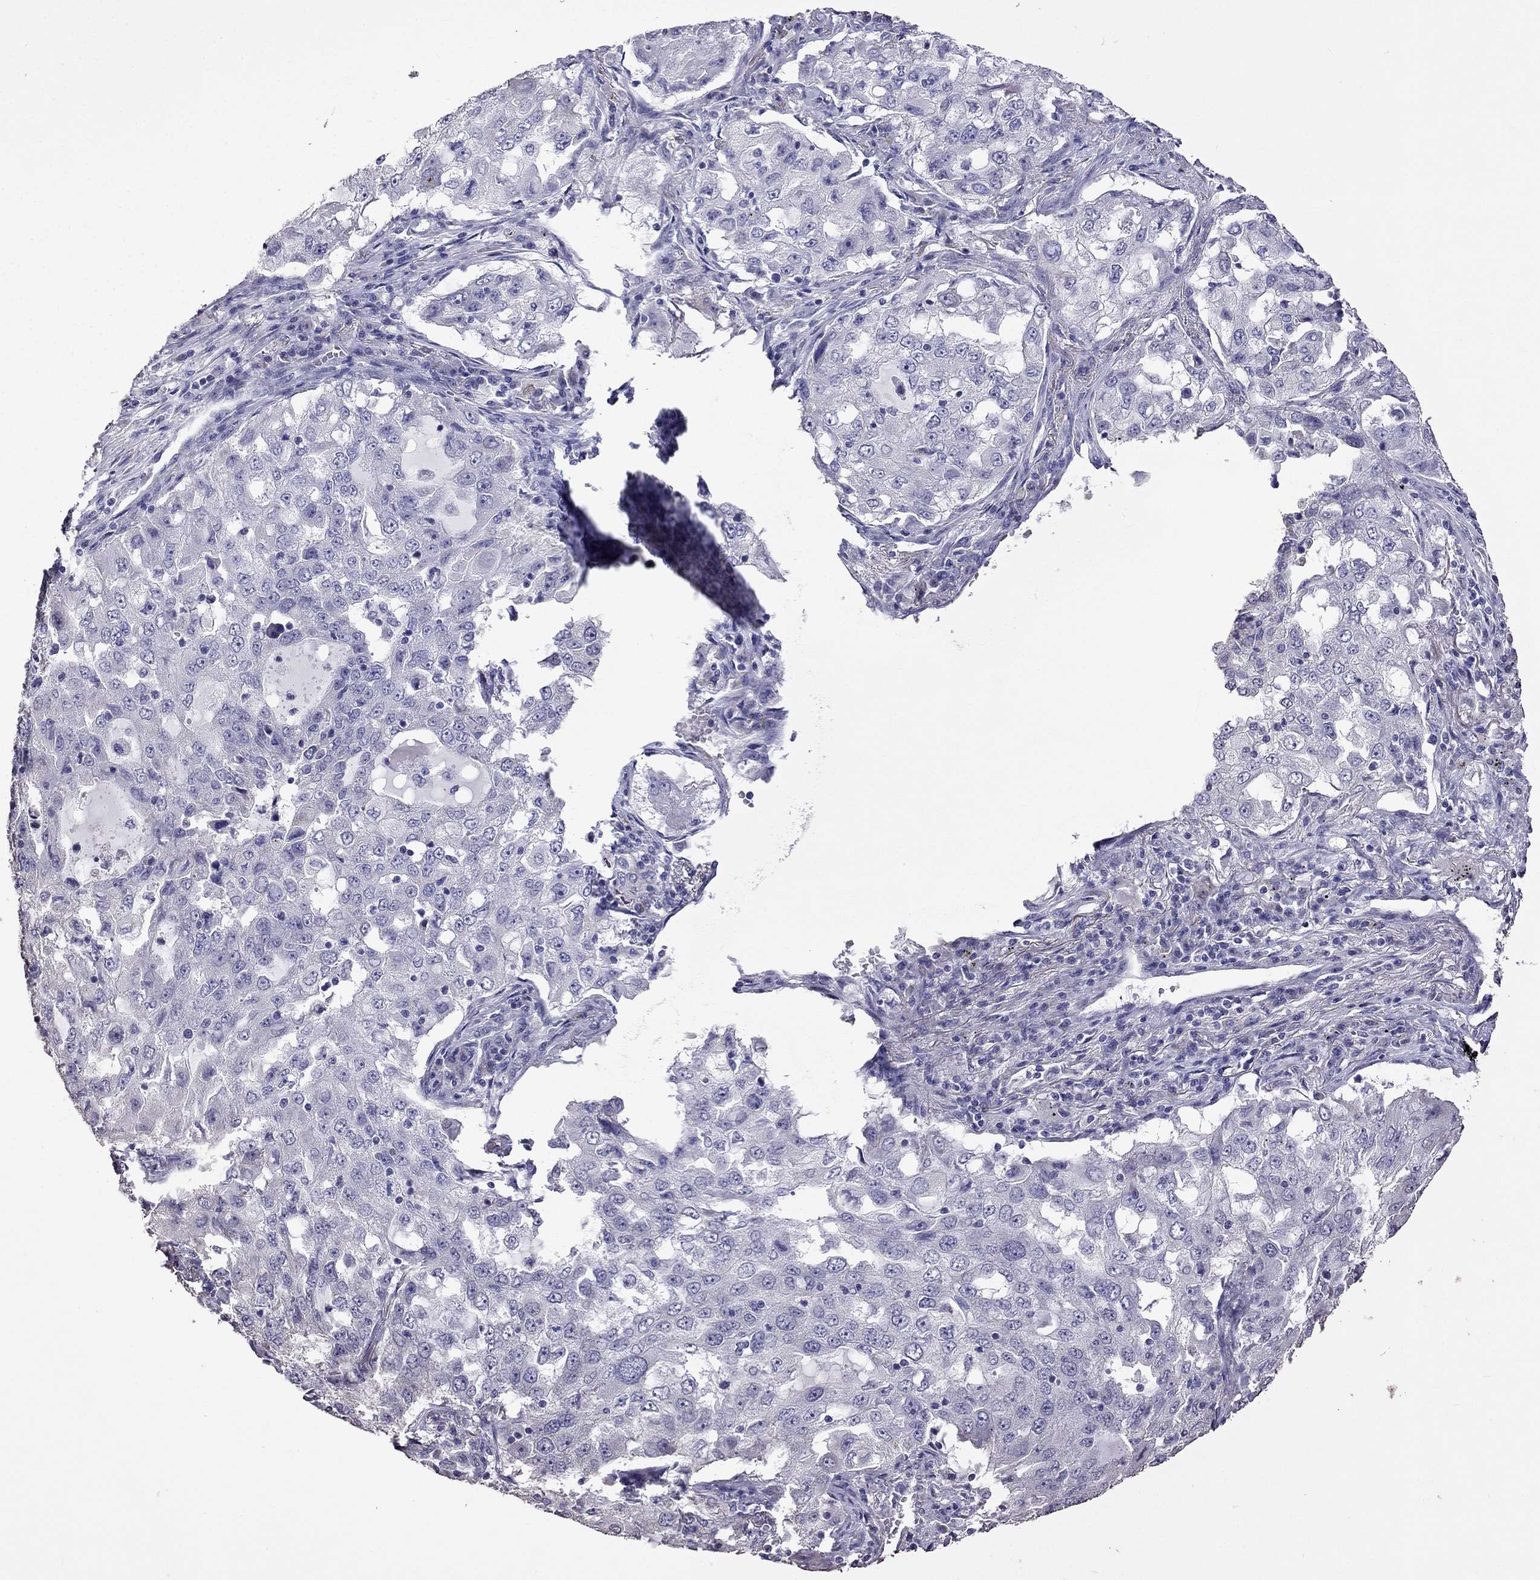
{"staining": {"intensity": "negative", "quantity": "none", "location": "none"}, "tissue": "lung cancer", "cell_type": "Tumor cells", "image_type": "cancer", "snomed": [{"axis": "morphology", "description": "Adenocarcinoma, NOS"}, {"axis": "topography", "description": "Lung"}], "caption": "An image of adenocarcinoma (lung) stained for a protein exhibits no brown staining in tumor cells.", "gene": "AK5", "patient": {"sex": "female", "age": 61}}